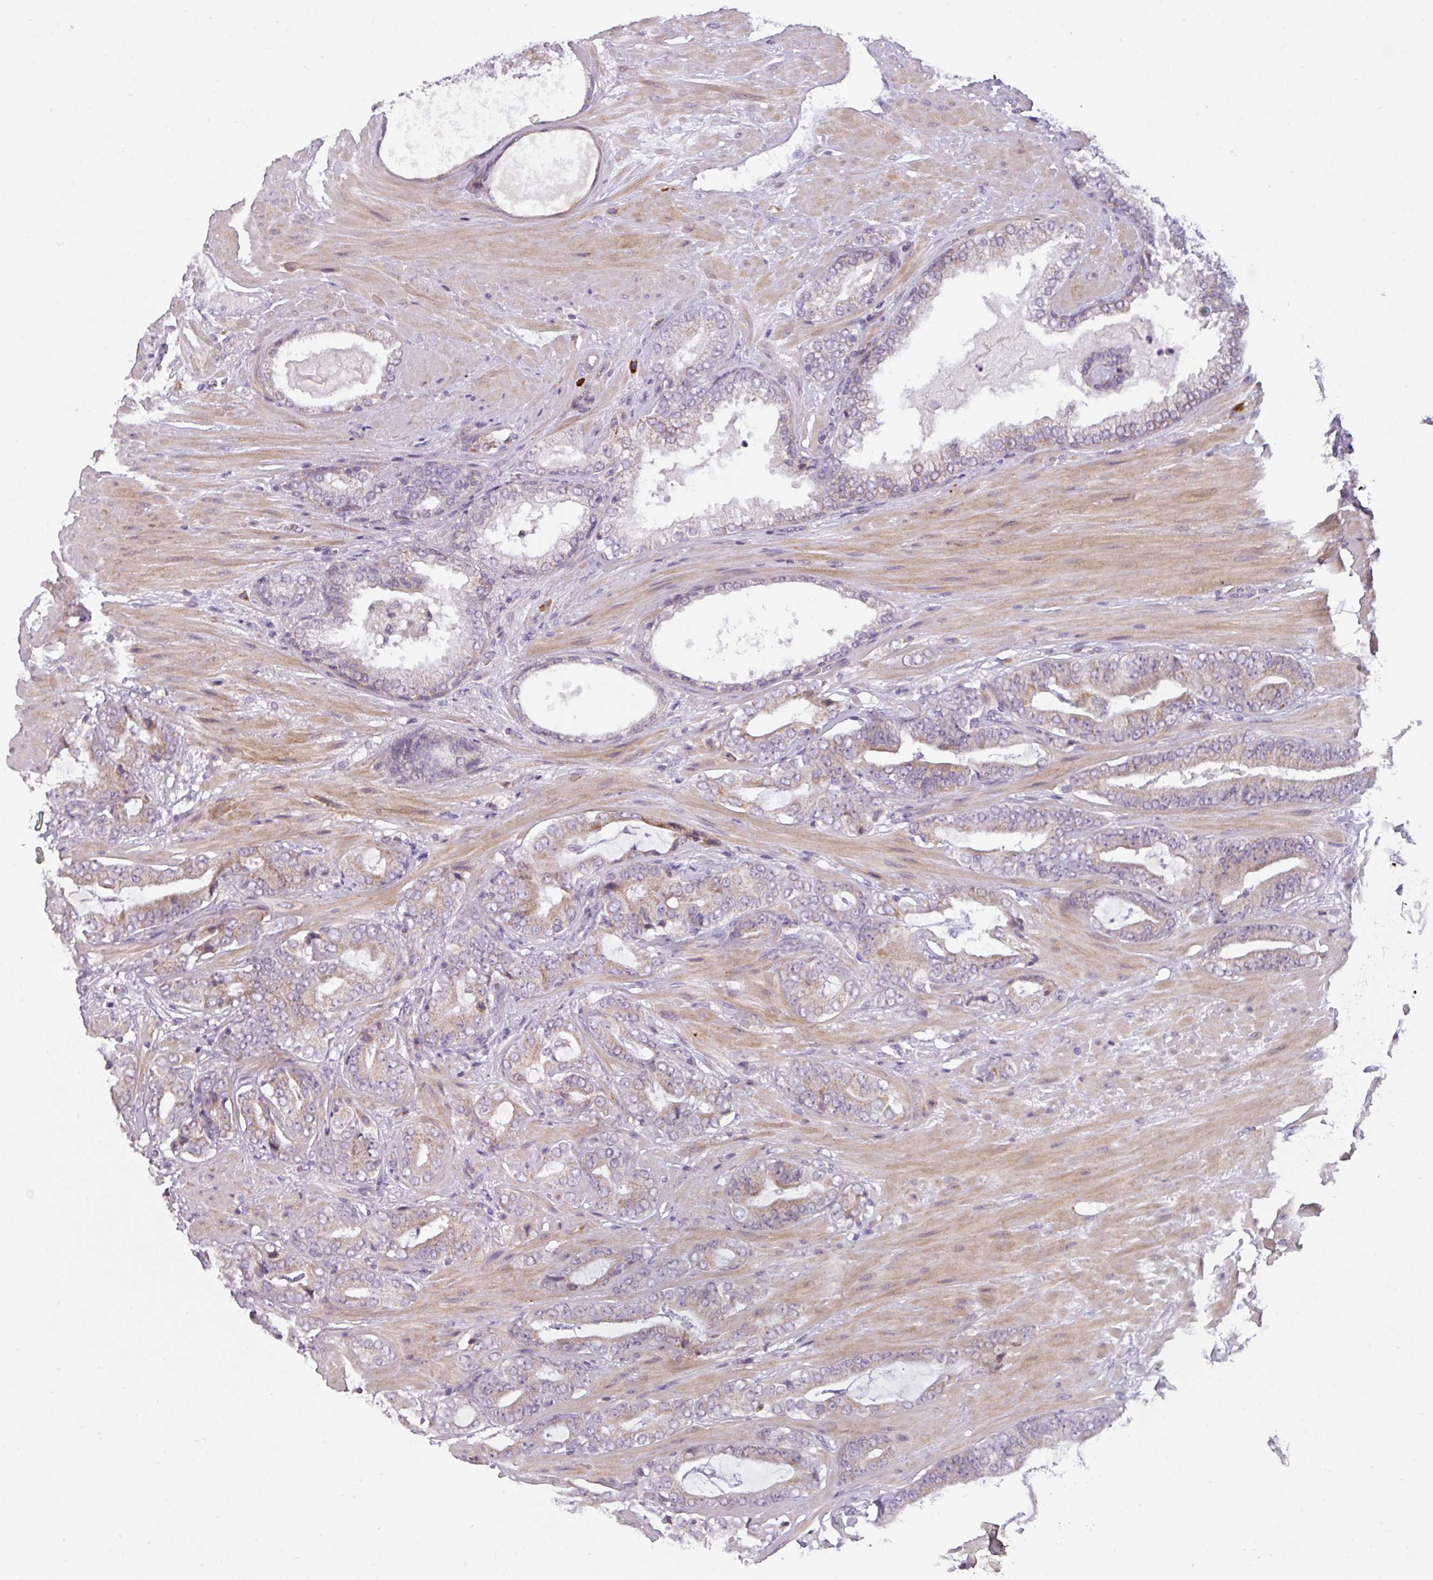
{"staining": {"intensity": "negative", "quantity": "none", "location": "none"}, "tissue": "prostate cancer", "cell_type": "Tumor cells", "image_type": "cancer", "snomed": [{"axis": "morphology", "description": "Adenocarcinoma, Low grade"}, {"axis": "topography", "description": "Prostate"}], "caption": "Immunohistochemistry photomicrograph of neoplastic tissue: human prostate cancer stained with DAB exhibits no significant protein expression in tumor cells.", "gene": "C2orf68", "patient": {"sex": "male", "age": 61}}